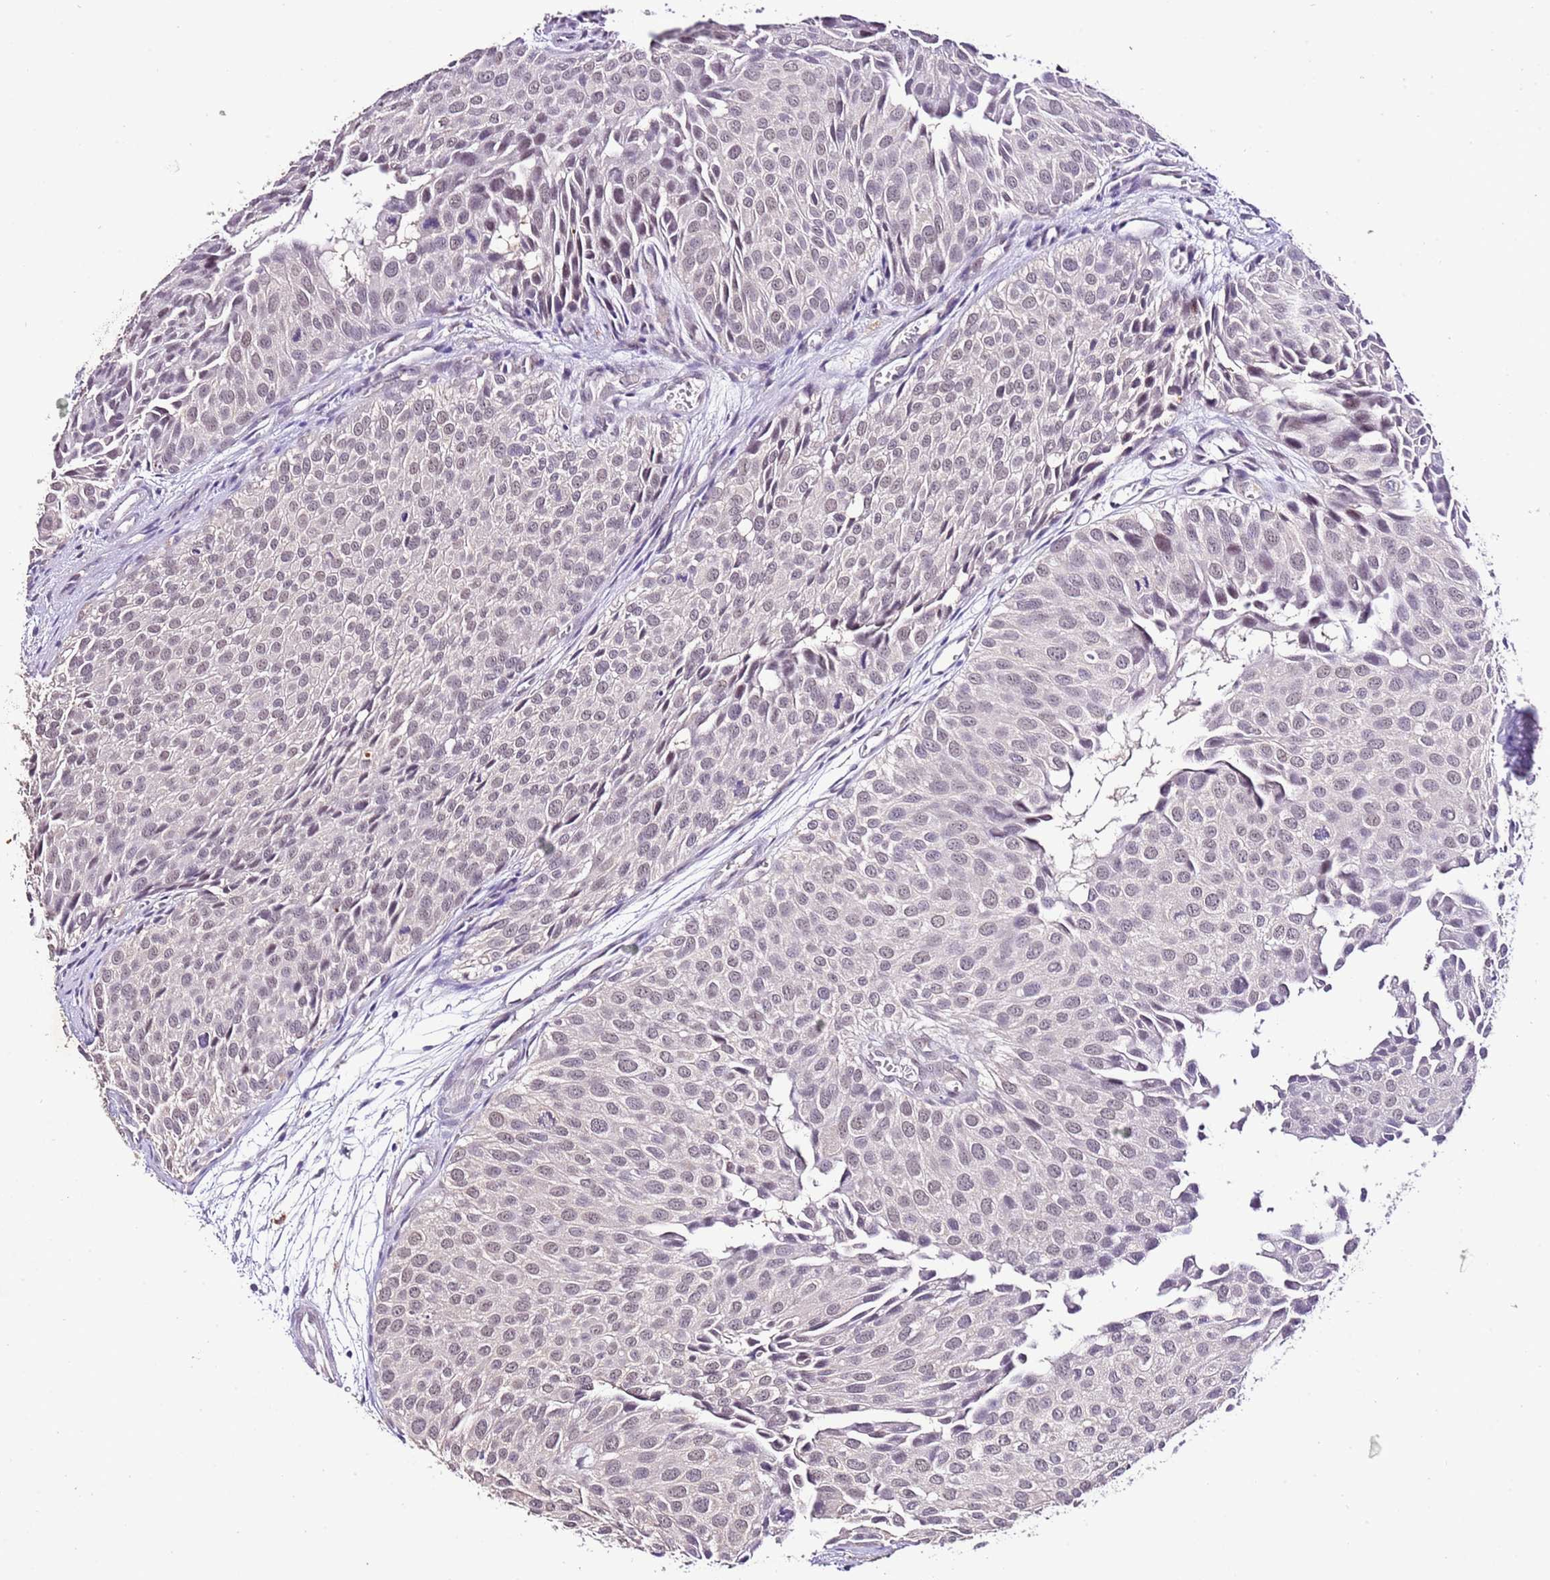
{"staining": {"intensity": "weak", "quantity": "25%-75%", "location": "nuclear"}, "tissue": "urothelial cancer", "cell_type": "Tumor cells", "image_type": "cancer", "snomed": [{"axis": "morphology", "description": "Urothelial carcinoma, Low grade"}, {"axis": "topography", "description": "Urinary bladder"}], "caption": "Human urothelial cancer stained with a brown dye demonstrates weak nuclear positive expression in about 25%-75% of tumor cells.", "gene": "IZUMO4", "patient": {"sex": "male", "age": 88}}